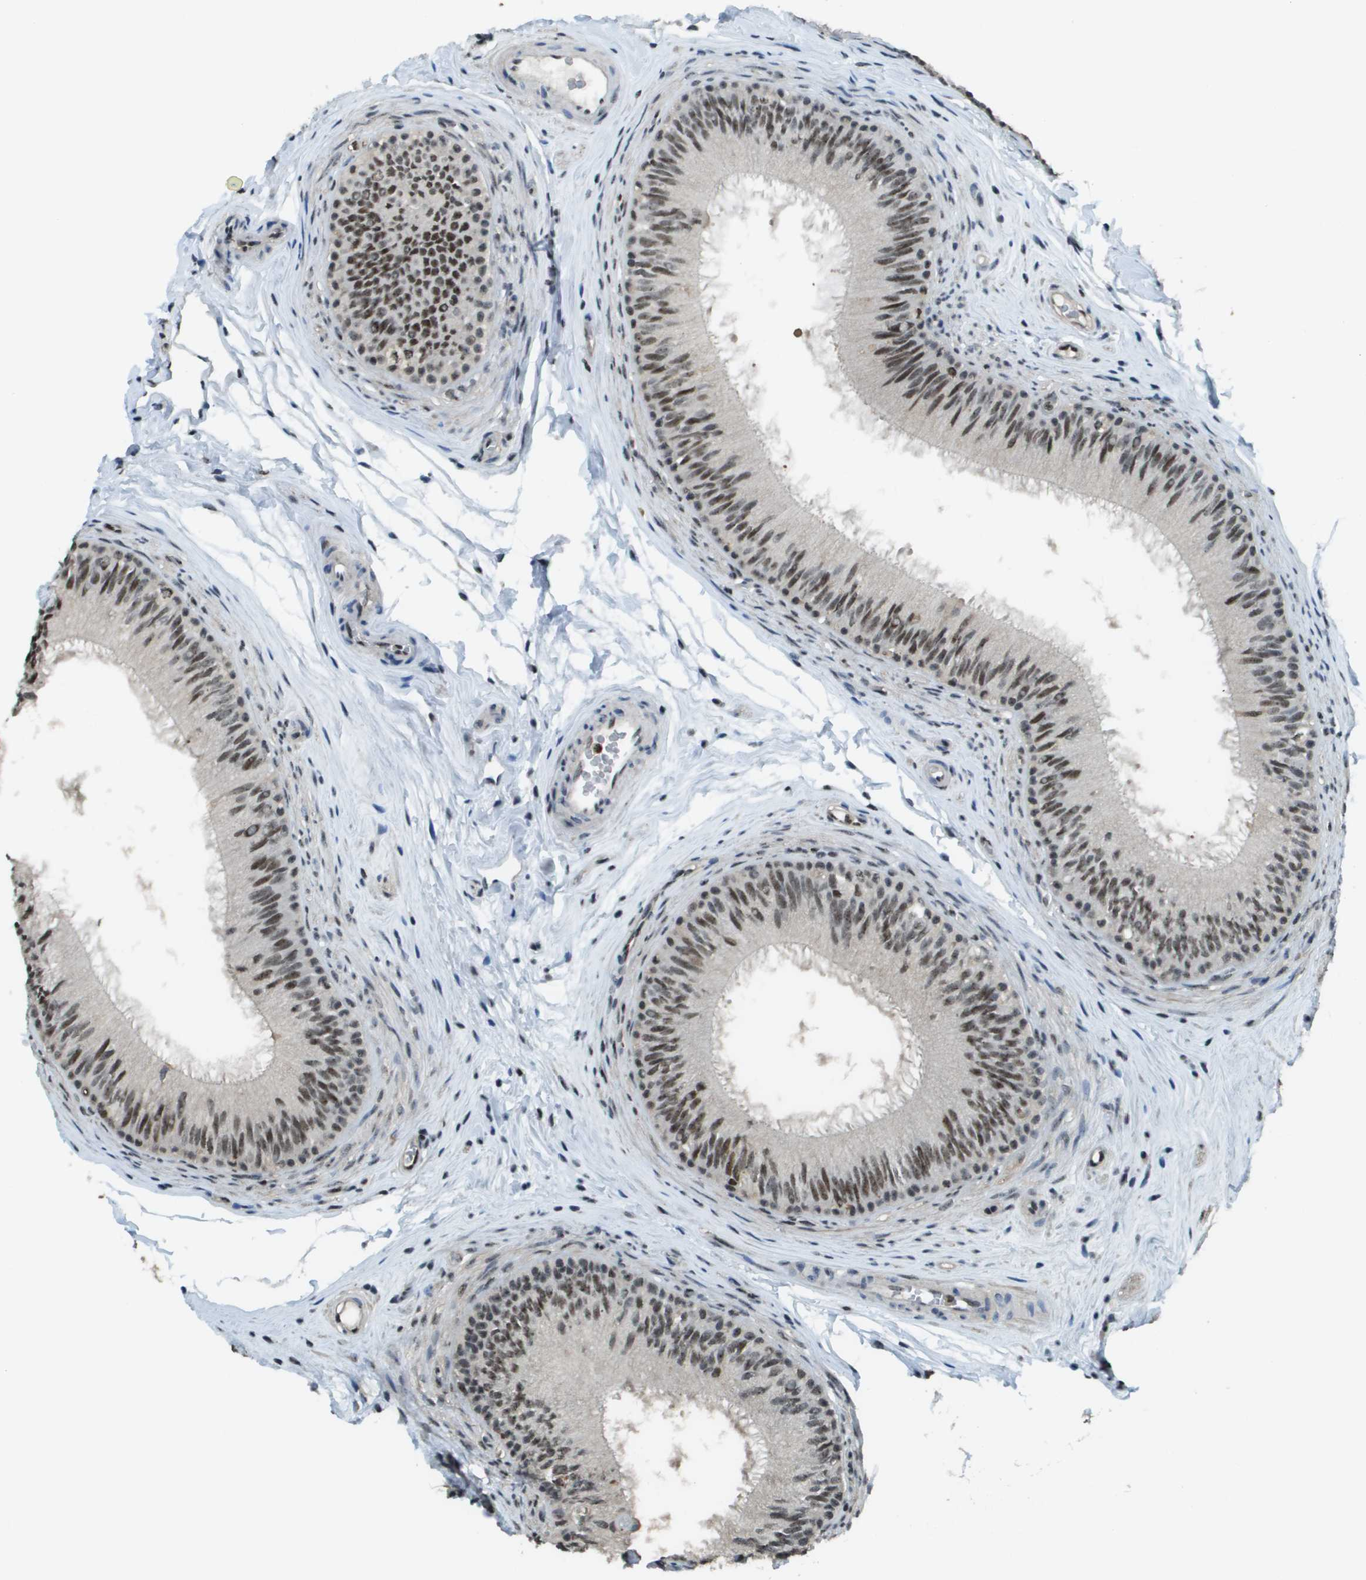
{"staining": {"intensity": "moderate", "quantity": ">75%", "location": "nuclear"}, "tissue": "epididymis", "cell_type": "Glandular cells", "image_type": "normal", "snomed": [{"axis": "morphology", "description": "Normal tissue, NOS"}, {"axis": "topography", "description": "Testis"}, {"axis": "topography", "description": "Epididymis"}], "caption": "Approximately >75% of glandular cells in normal epididymis show moderate nuclear protein expression as visualized by brown immunohistochemical staining.", "gene": "SP100", "patient": {"sex": "male", "age": 36}}